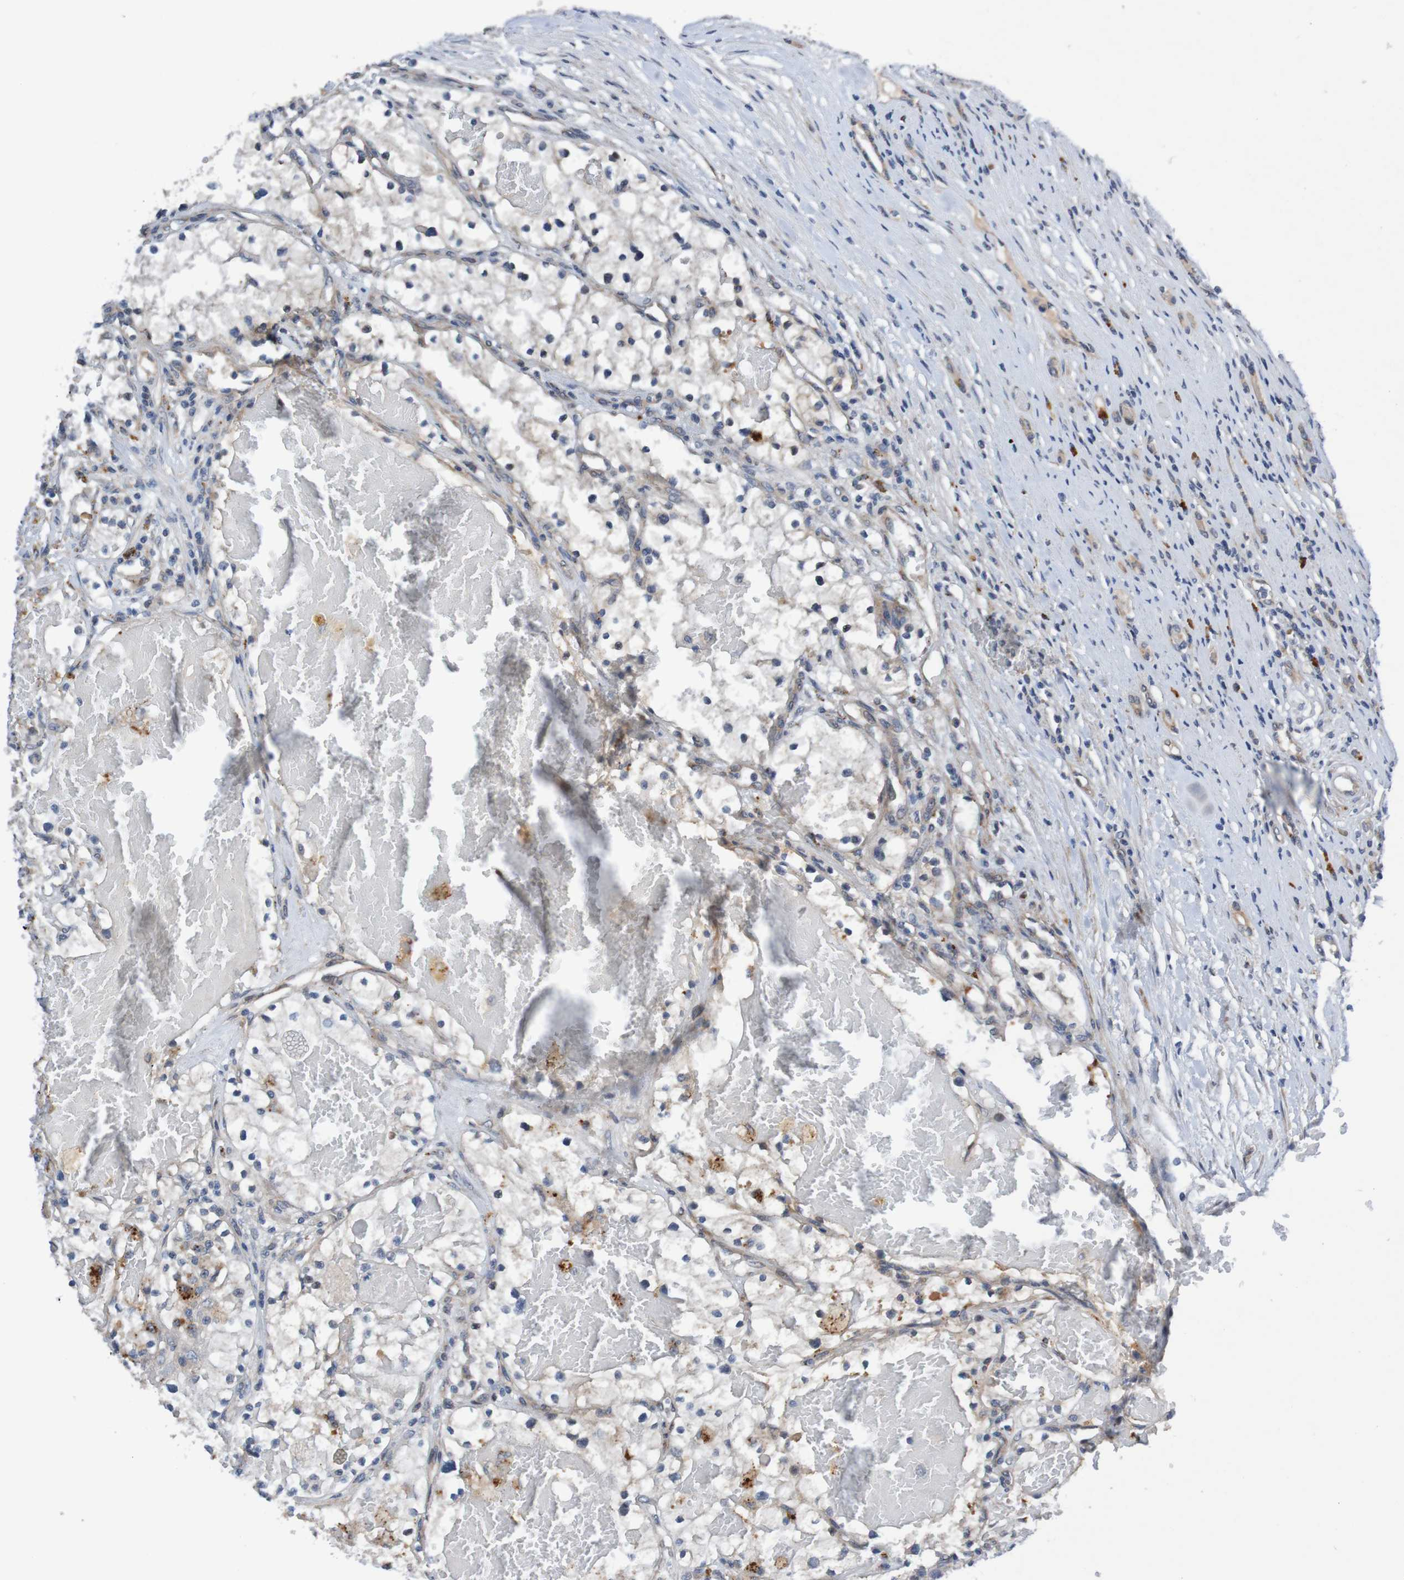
{"staining": {"intensity": "weak", "quantity": "<25%", "location": "cytoplasmic/membranous"}, "tissue": "renal cancer", "cell_type": "Tumor cells", "image_type": "cancer", "snomed": [{"axis": "morphology", "description": "Adenocarcinoma, NOS"}, {"axis": "topography", "description": "Kidney"}], "caption": "Renal cancer (adenocarcinoma) was stained to show a protein in brown. There is no significant expression in tumor cells. (DAB (3,3'-diaminobenzidine) IHC, high magnification).", "gene": "CPED1", "patient": {"sex": "male", "age": 68}}